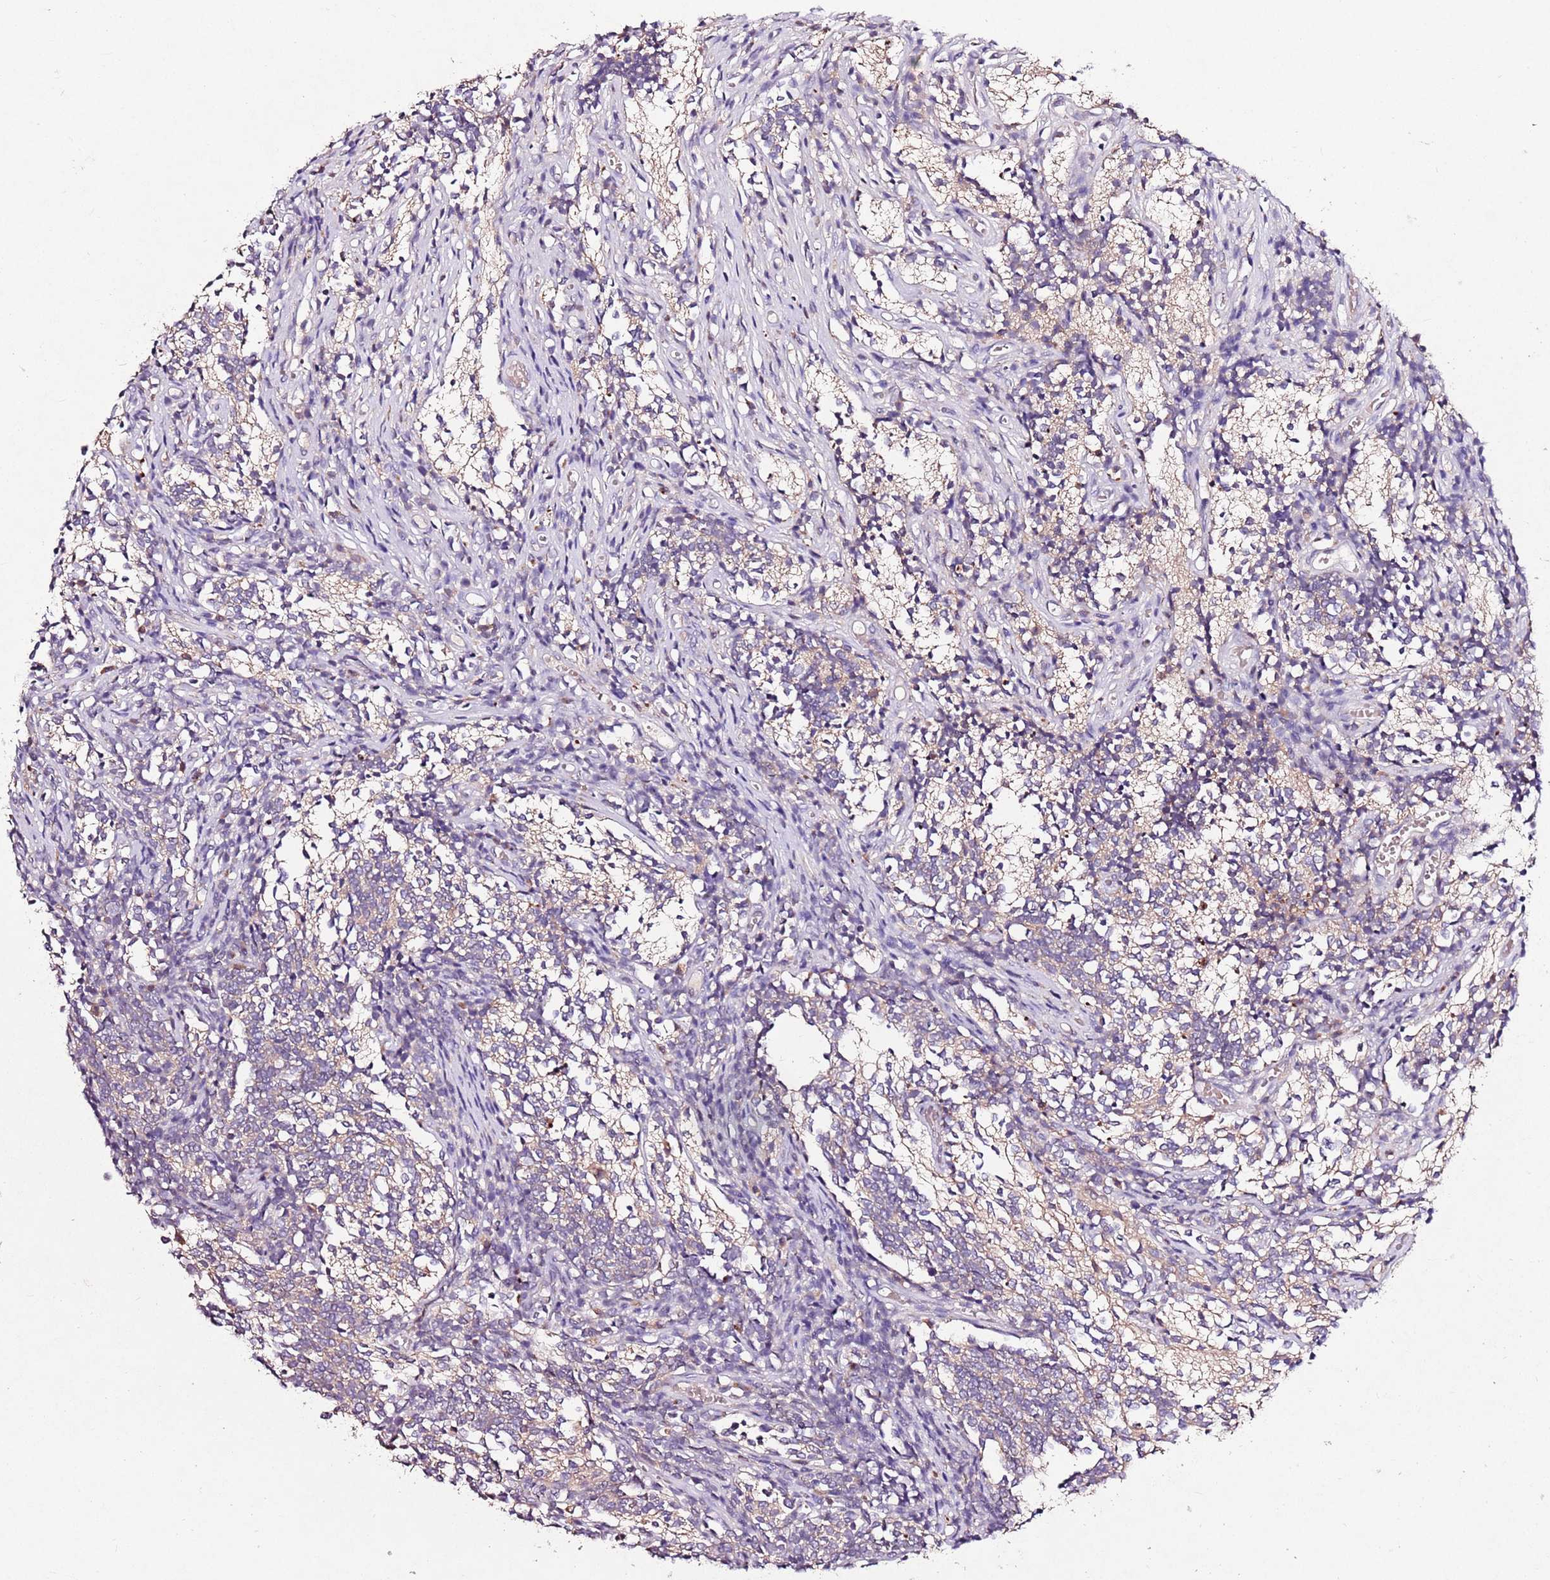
{"staining": {"intensity": "weak", "quantity": "<25%", "location": "cytoplasmic/membranous"}, "tissue": "glioma", "cell_type": "Tumor cells", "image_type": "cancer", "snomed": [{"axis": "morphology", "description": "Glioma, malignant, Low grade"}, {"axis": "topography", "description": "Brain"}], "caption": "DAB (3,3'-diaminobenzidine) immunohistochemical staining of malignant glioma (low-grade) reveals no significant expression in tumor cells. Nuclei are stained in blue.", "gene": "NRDE2", "patient": {"sex": "female", "age": 1}}